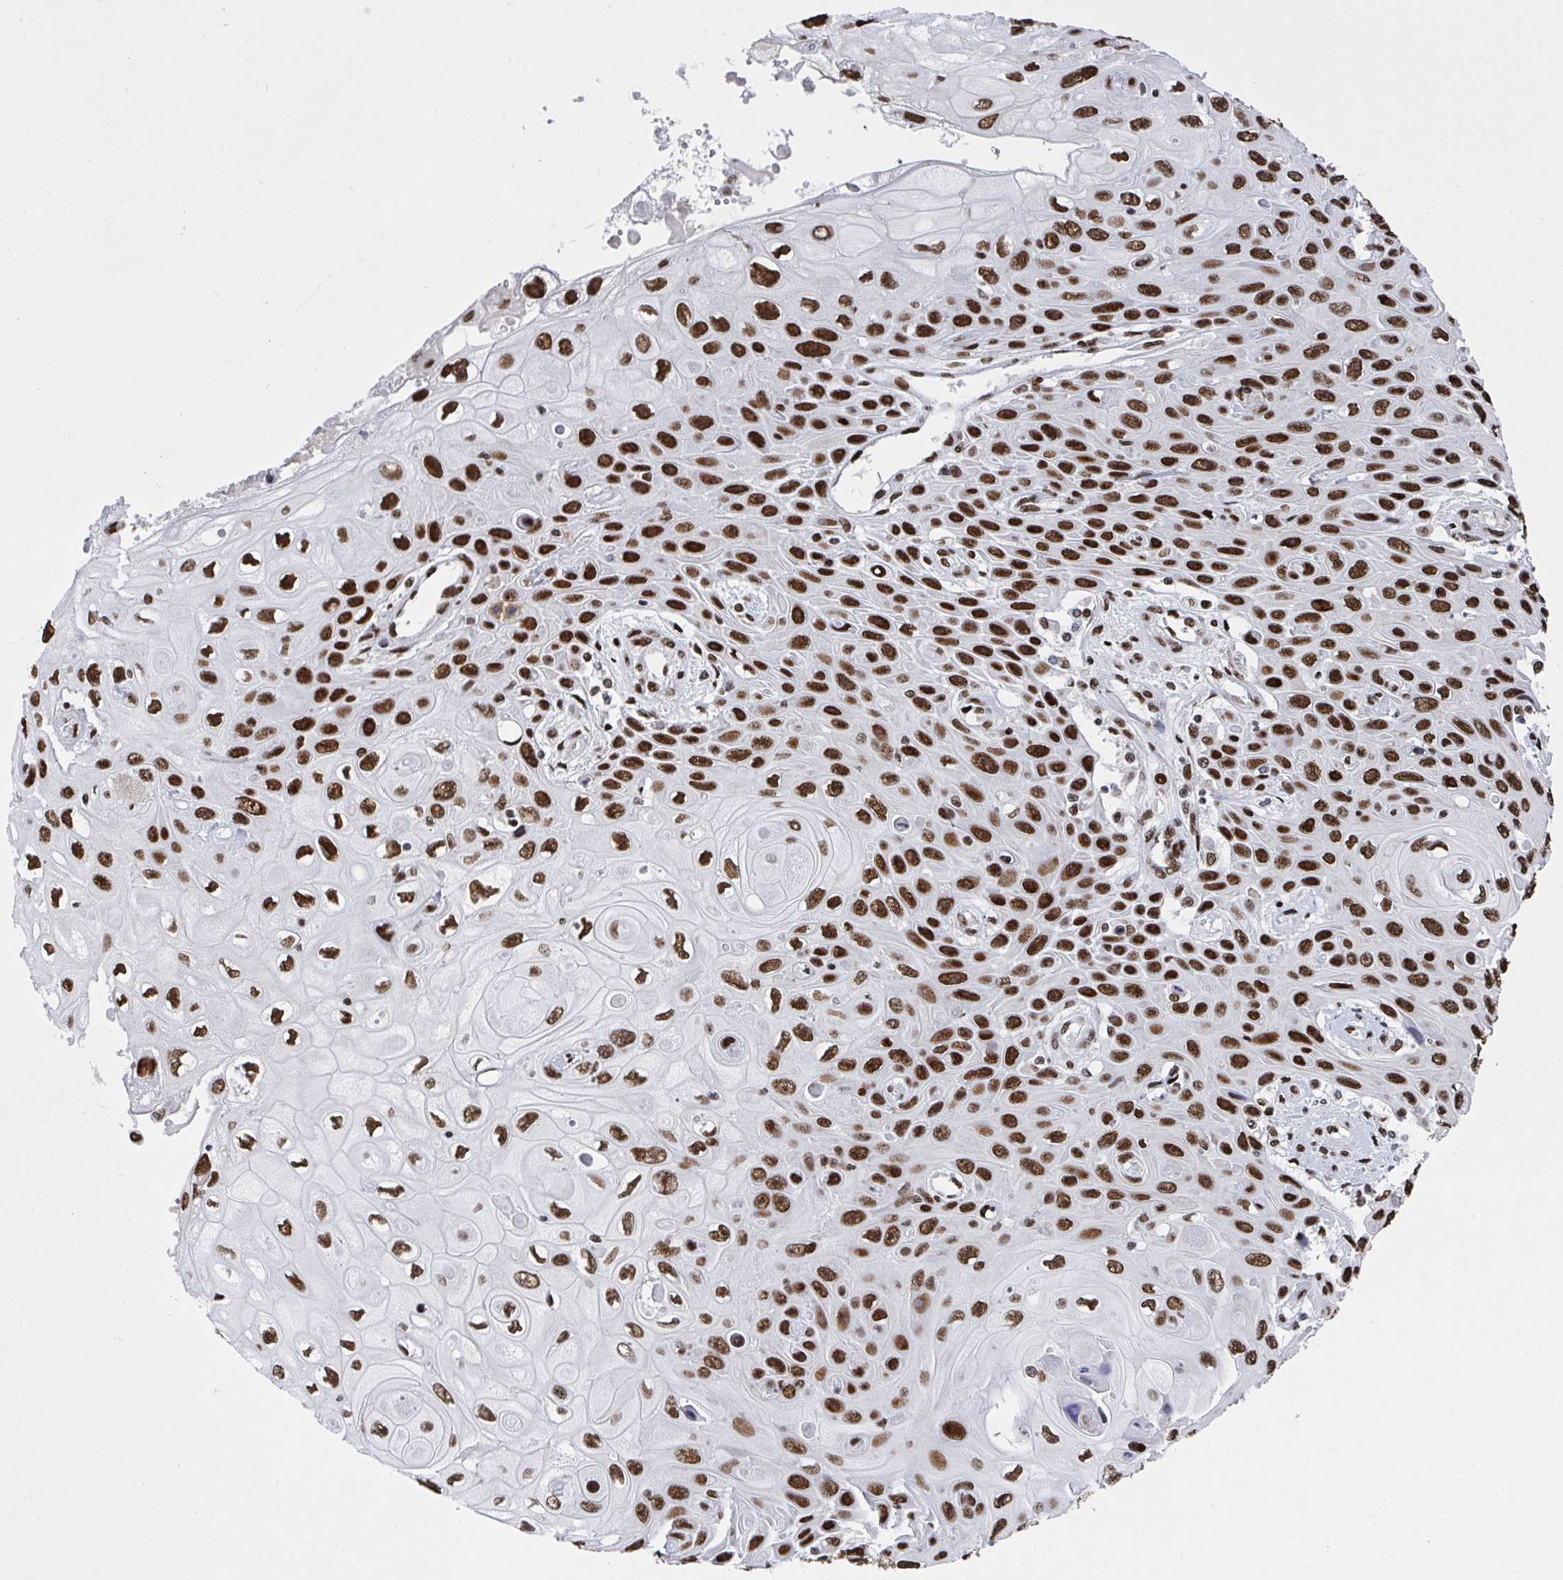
{"staining": {"intensity": "strong", "quantity": ">75%", "location": "nuclear"}, "tissue": "skin cancer", "cell_type": "Tumor cells", "image_type": "cancer", "snomed": [{"axis": "morphology", "description": "Squamous cell carcinoma, NOS"}, {"axis": "topography", "description": "Skin"}], "caption": "Strong nuclear protein positivity is identified in approximately >75% of tumor cells in squamous cell carcinoma (skin).", "gene": "ZNF607", "patient": {"sex": "male", "age": 82}}